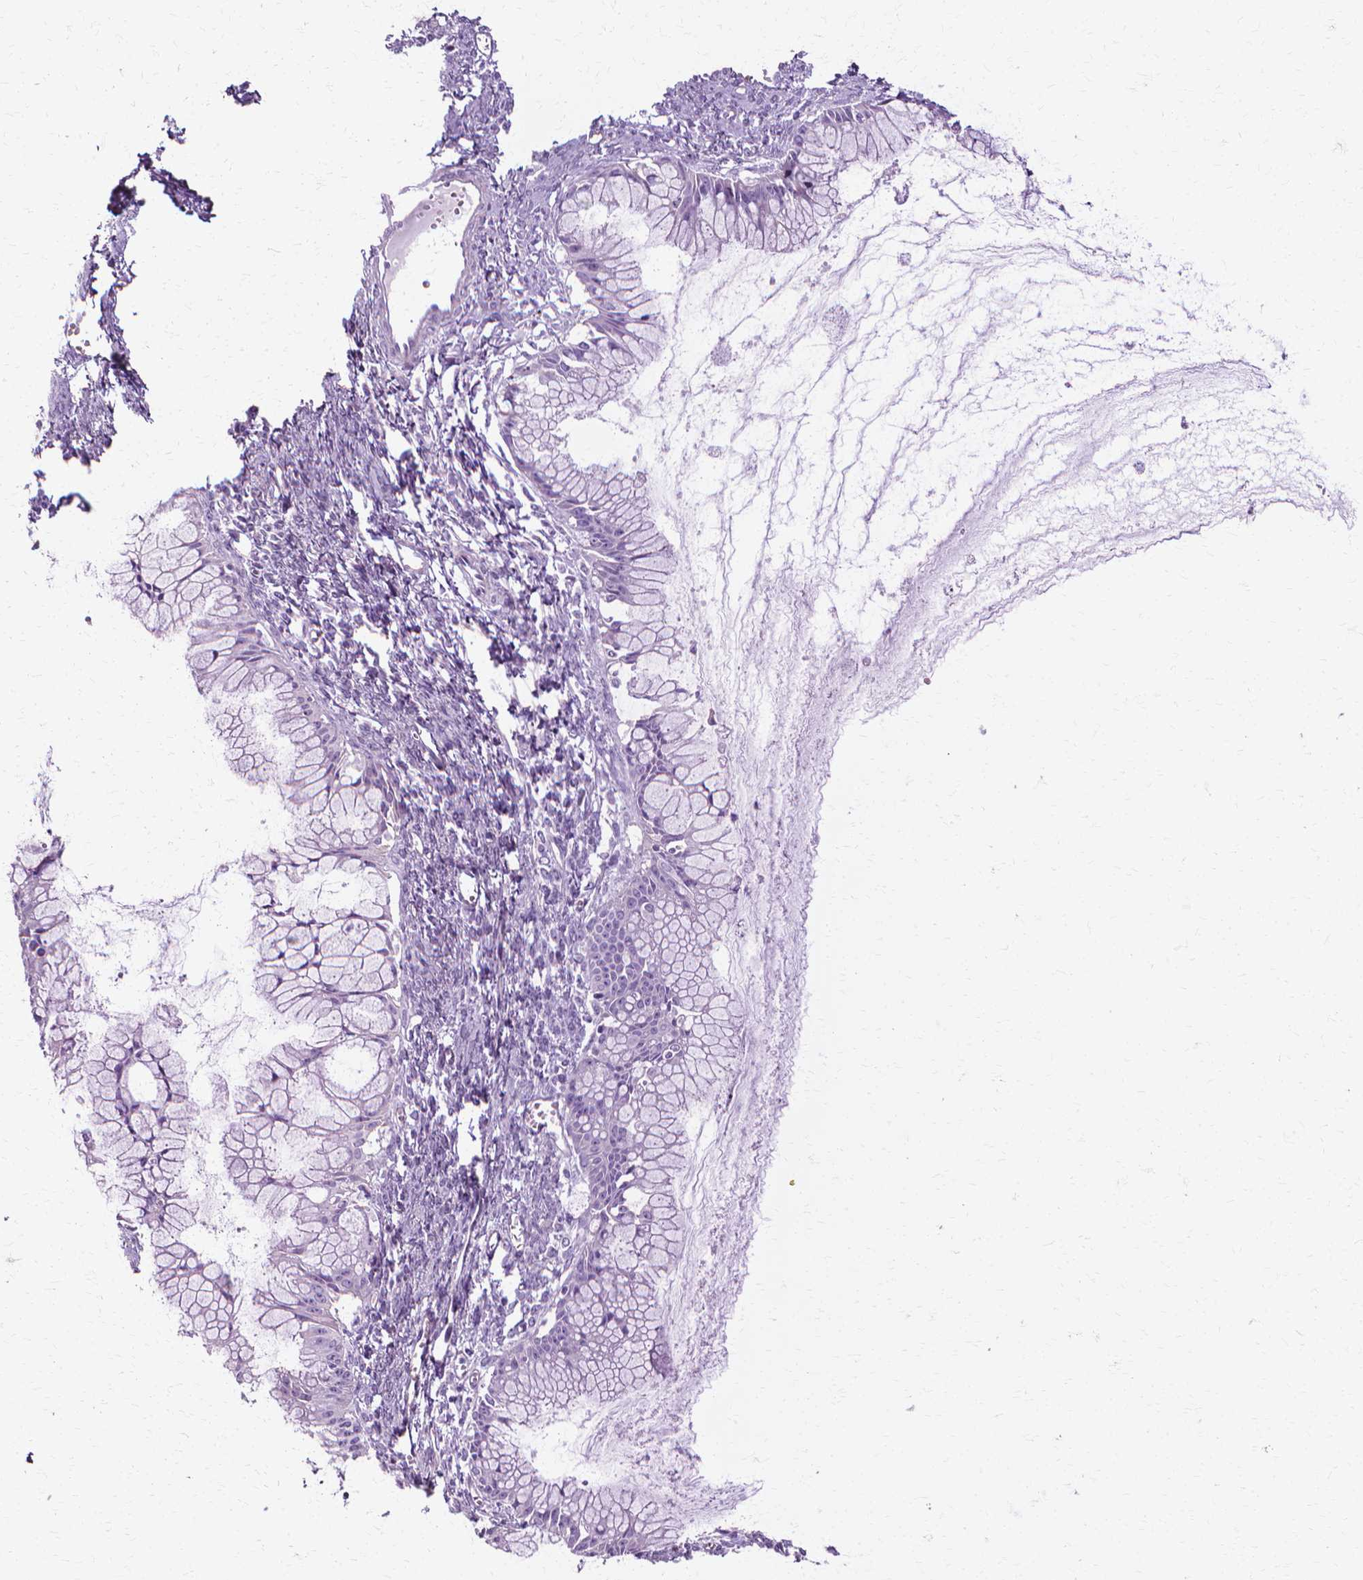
{"staining": {"intensity": "negative", "quantity": "none", "location": "none"}, "tissue": "ovarian cancer", "cell_type": "Tumor cells", "image_type": "cancer", "snomed": [{"axis": "morphology", "description": "Cystadenocarcinoma, mucinous, NOS"}, {"axis": "topography", "description": "Ovary"}], "caption": "DAB immunohistochemical staining of human ovarian mucinous cystadenocarcinoma shows no significant staining in tumor cells. (Immunohistochemistry (ihc), brightfield microscopy, high magnification).", "gene": "CFAP157", "patient": {"sex": "female", "age": 41}}